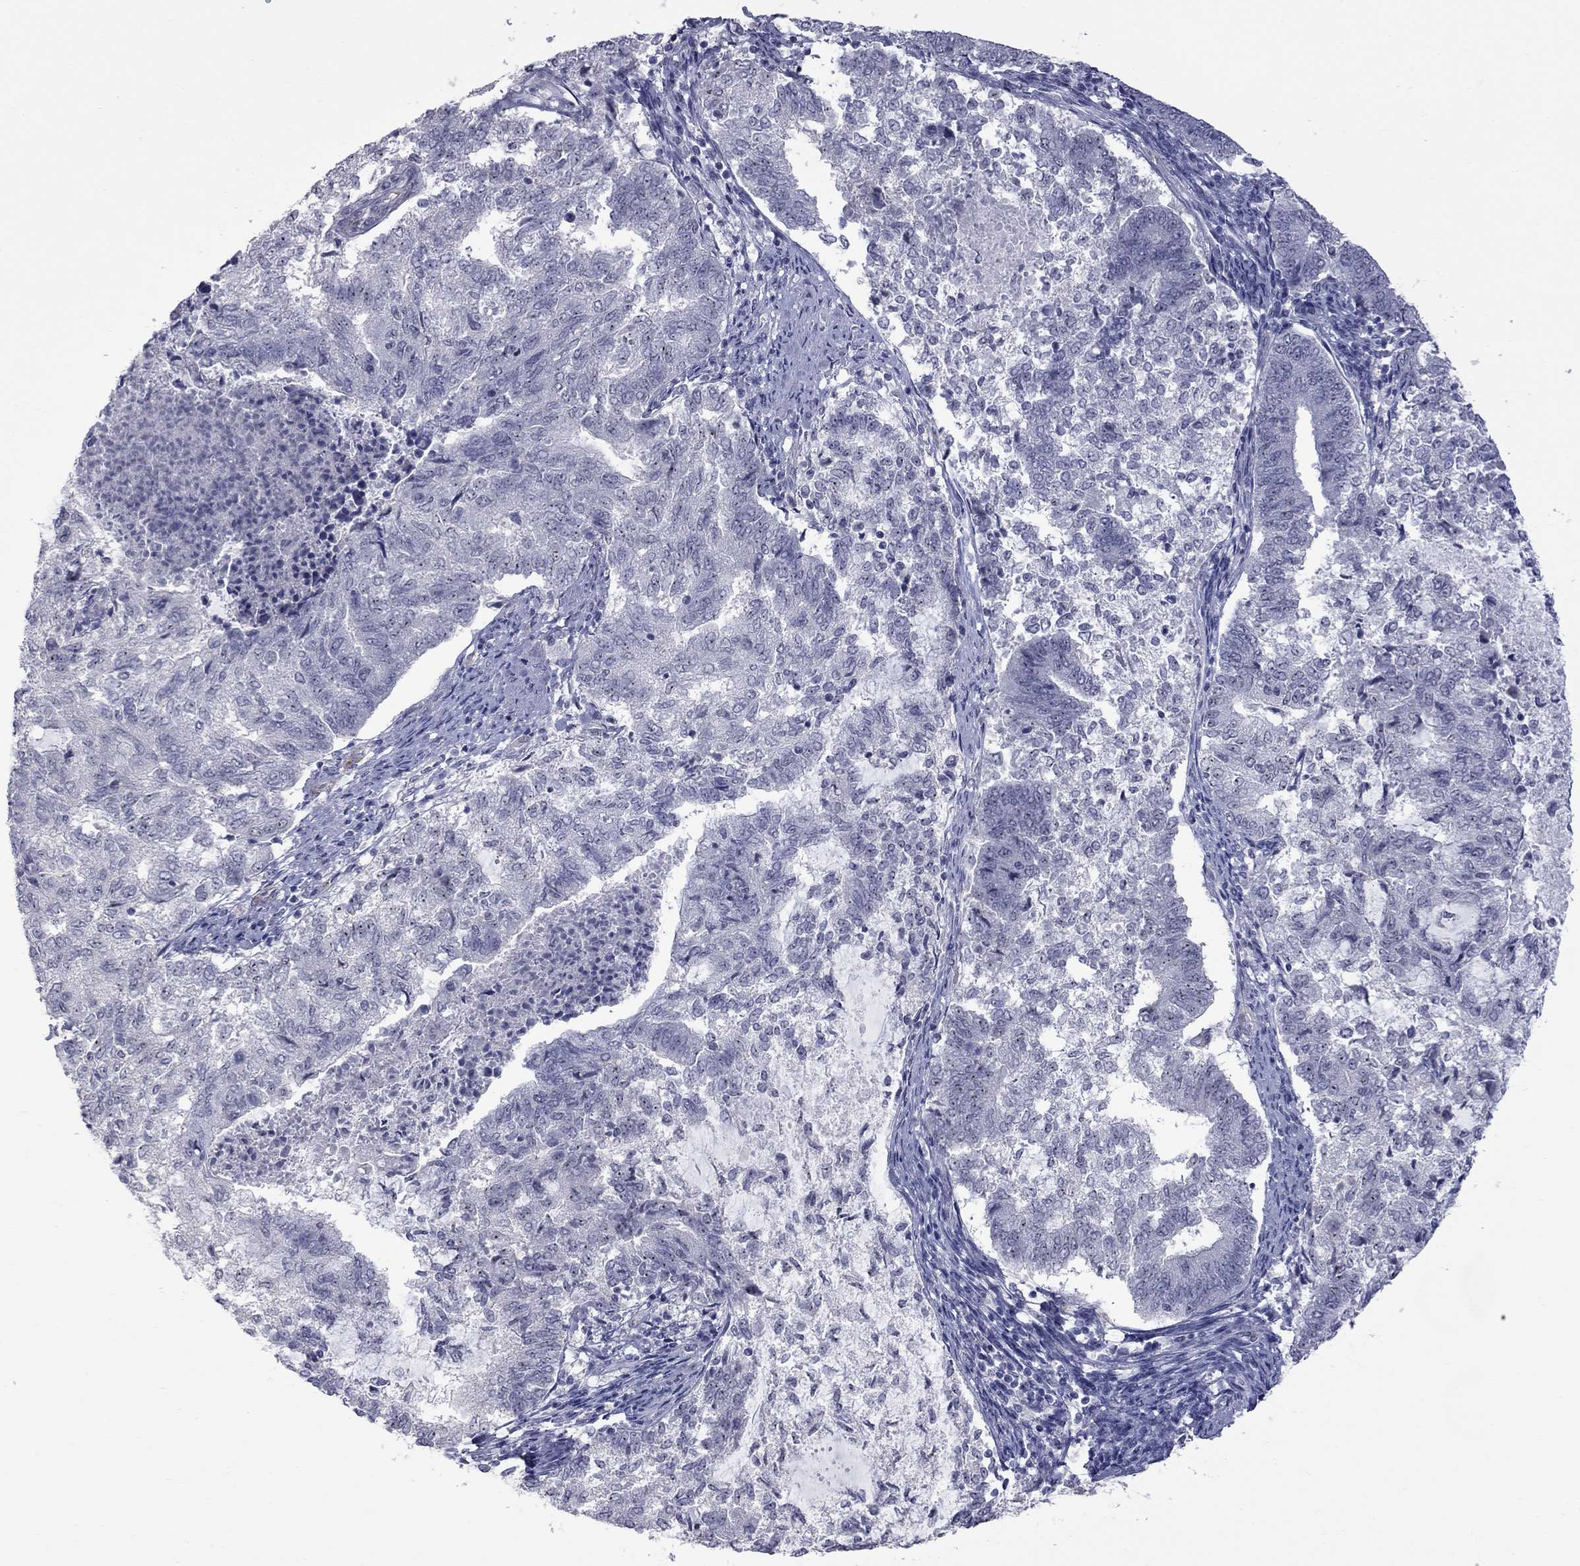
{"staining": {"intensity": "moderate", "quantity": "<25%", "location": "nuclear"}, "tissue": "endometrial cancer", "cell_type": "Tumor cells", "image_type": "cancer", "snomed": [{"axis": "morphology", "description": "Adenocarcinoma, NOS"}, {"axis": "topography", "description": "Endometrium"}], "caption": "Protein staining of endometrial cancer (adenocarcinoma) tissue shows moderate nuclear staining in approximately <25% of tumor cells.", "gene": "GSG1L", "patient": {"sex": "female", "age": 65}}